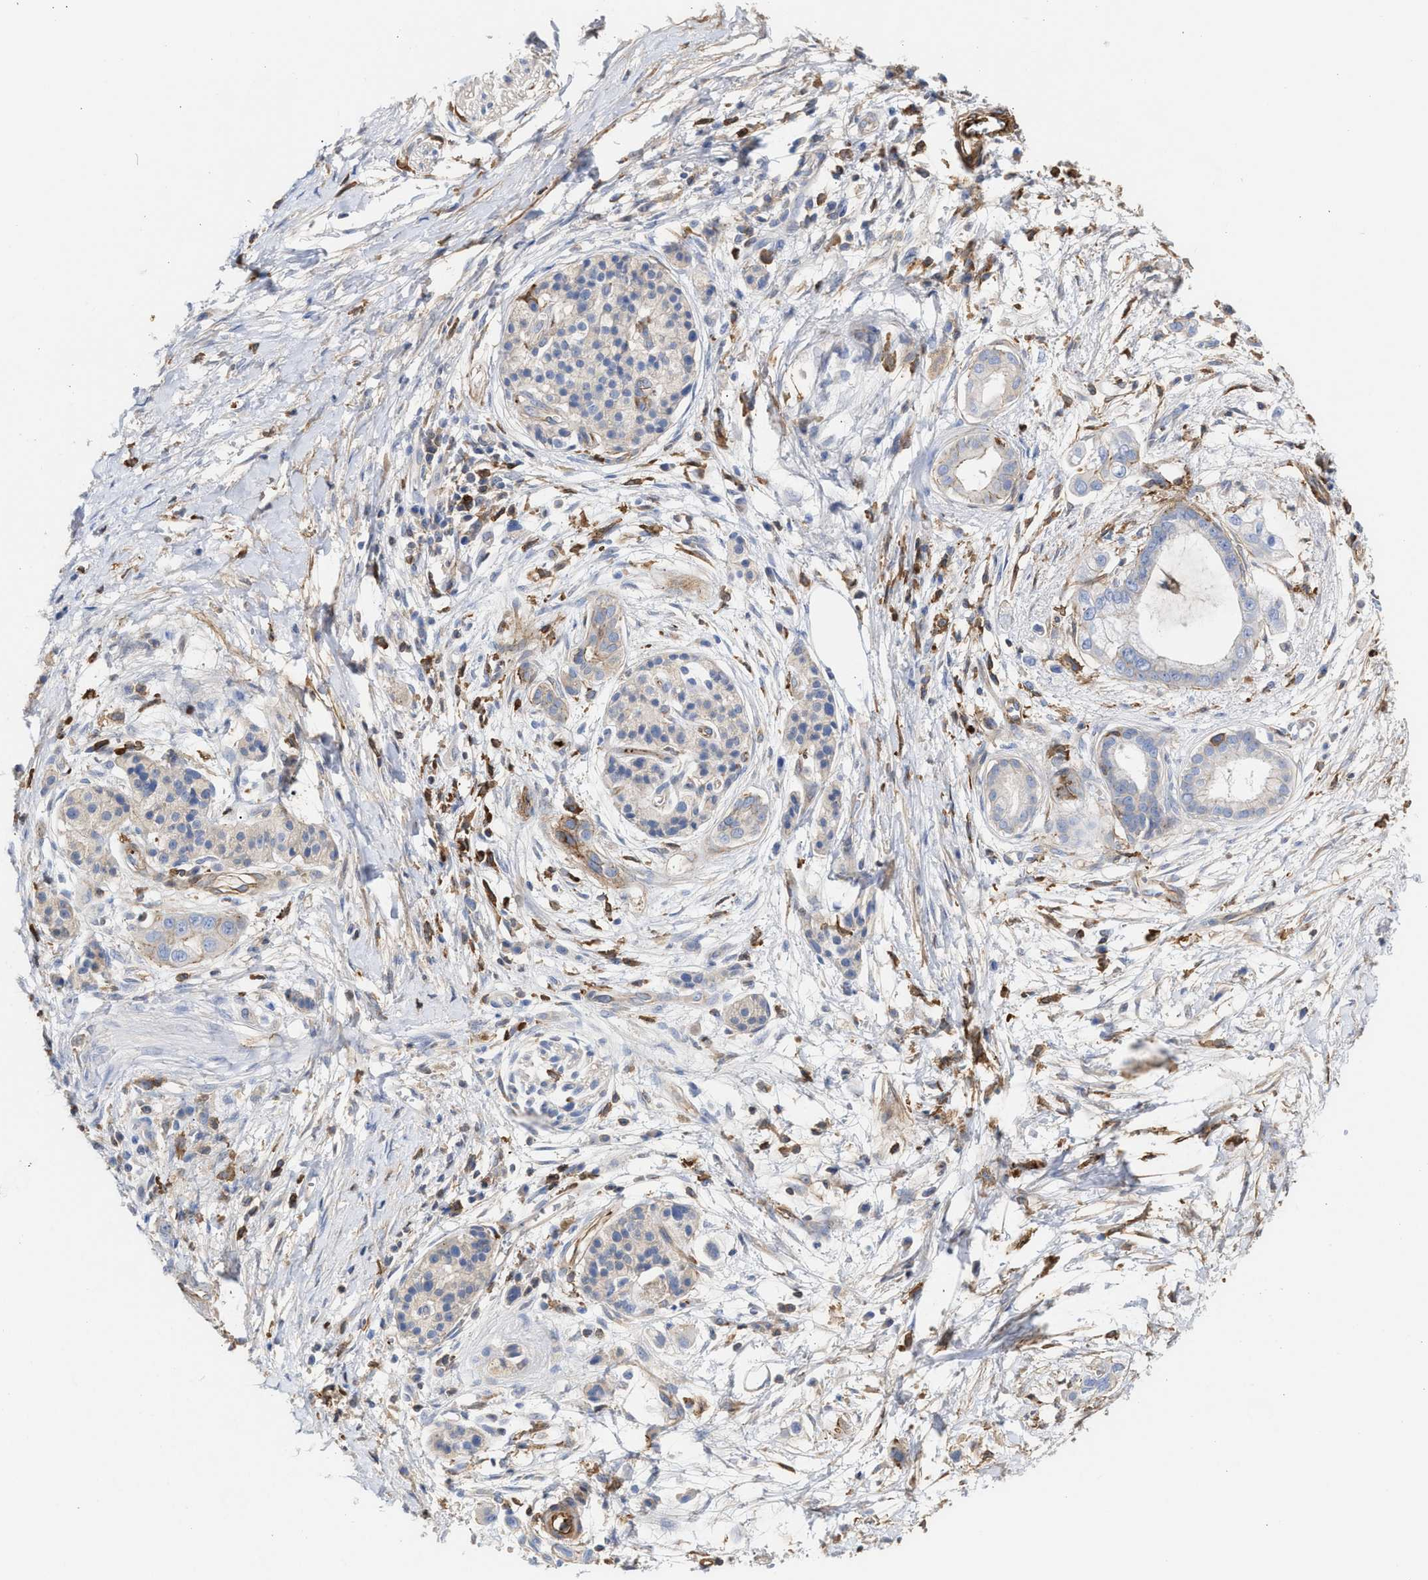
{"staining": {"intensity": "negative", "quantity": "none", "location": "none"}, "tissue": "pancreatic cancer", "cell_type": "Tumor cells", "image_type": "cancer", "snomed": [{"axis": "morphology", "description": "Adenocarcinoma, NOS"}, {"axis": "topography", "description": "Pancreas"}], "caption": "There is no significant expression in tumor cells of pancreatic adenocarcinoma. (IHC, brightfield microscopy, high magnification).", "gene": "HS3ST5", "patient": {"sex": "male", "age": 59}}